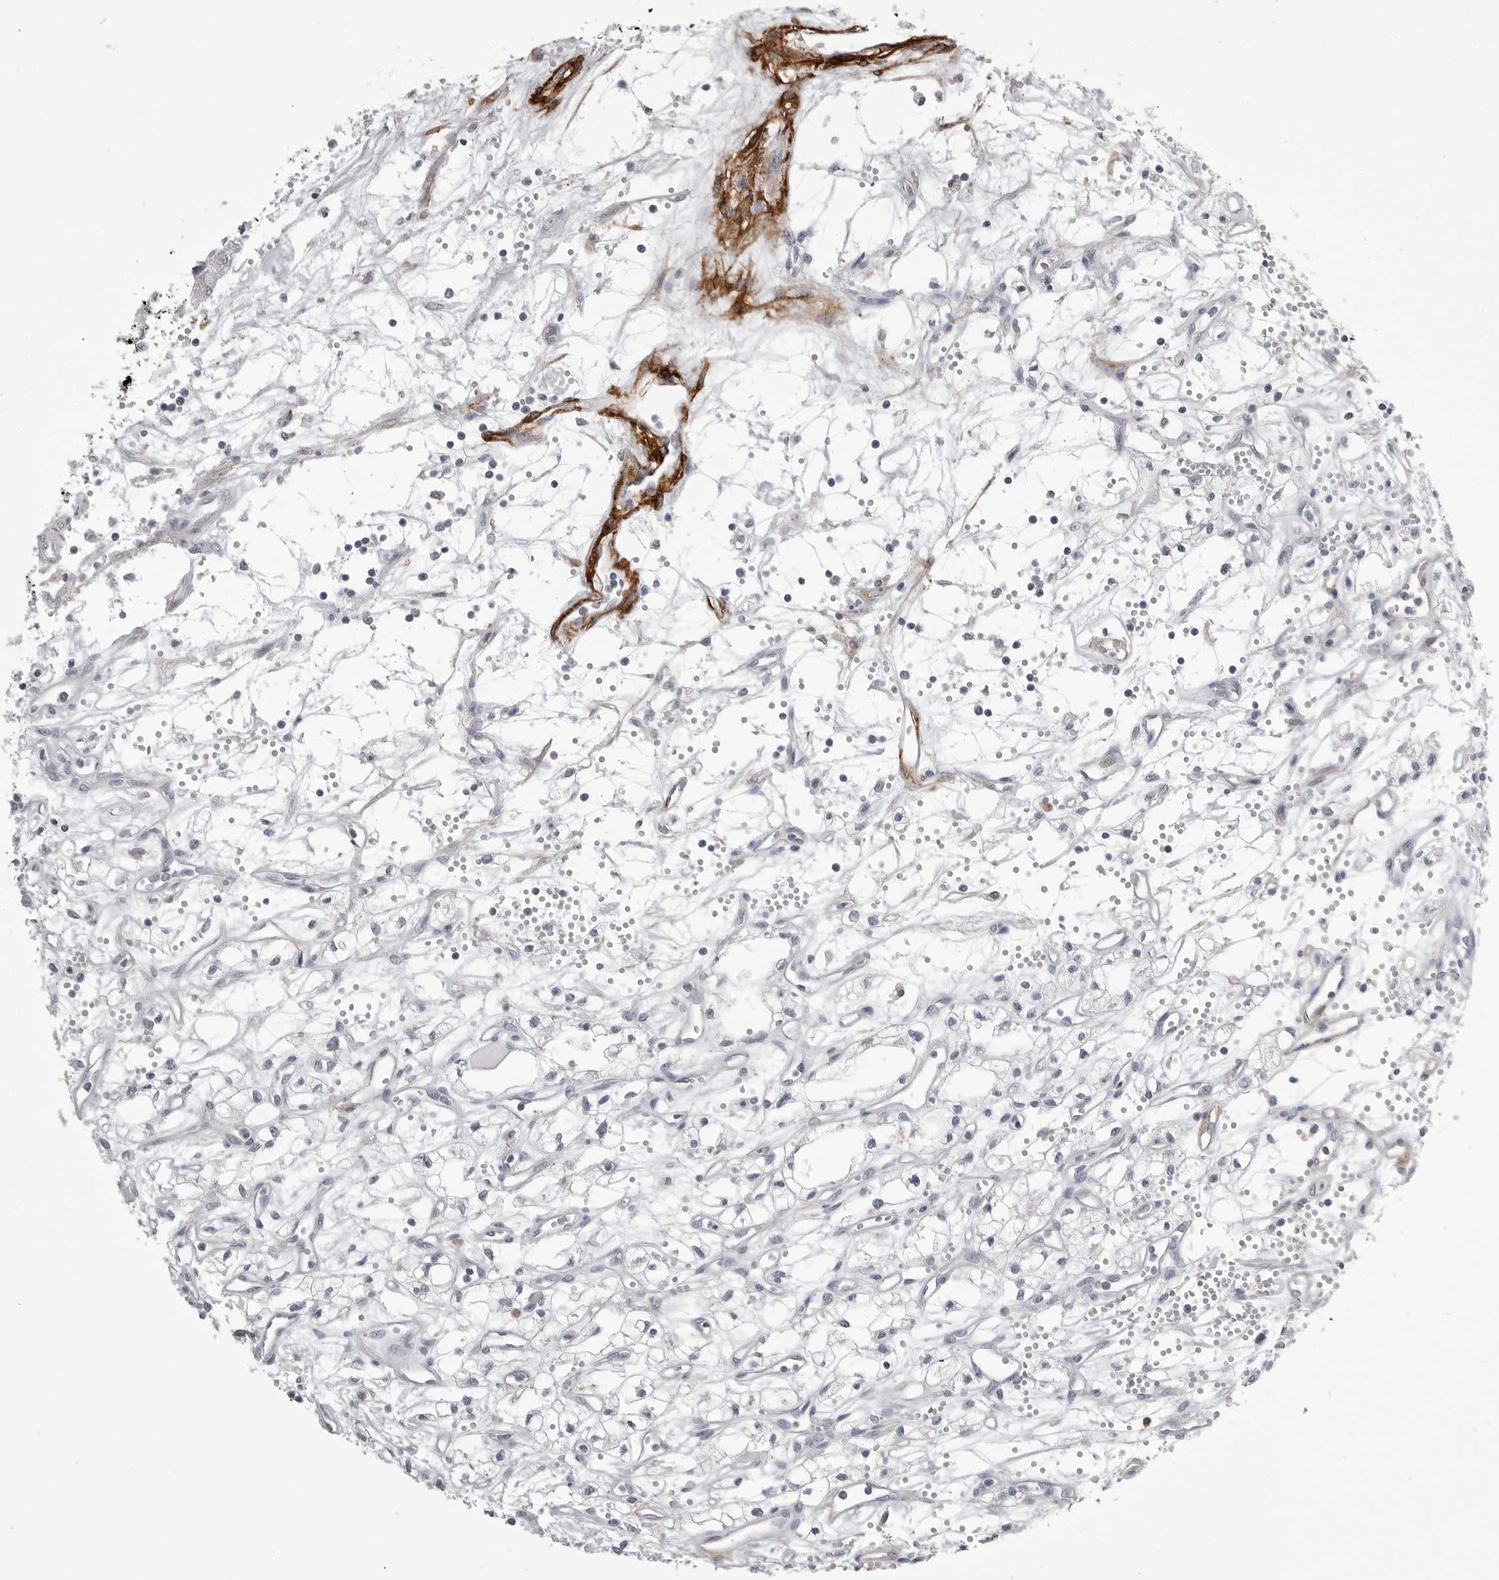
{"staining": {"intensity": "negative", "quantity": "none", "location": "none"}, "tissue": "renal cancer", "cell_type": "Tumor cells", "image_type": "cancer", "snomed": [{"axis": "morphology", "description": "Adenocarcinoma, NOS"}, {"axis": "topography", "description": "Kidney"}], "caption": "Protein analysis of renal adenocarcinoma demonstrates no significant expression in tumor cells.", "gene": "AOC3", "patient": {"sex": "male", "age": 59}}